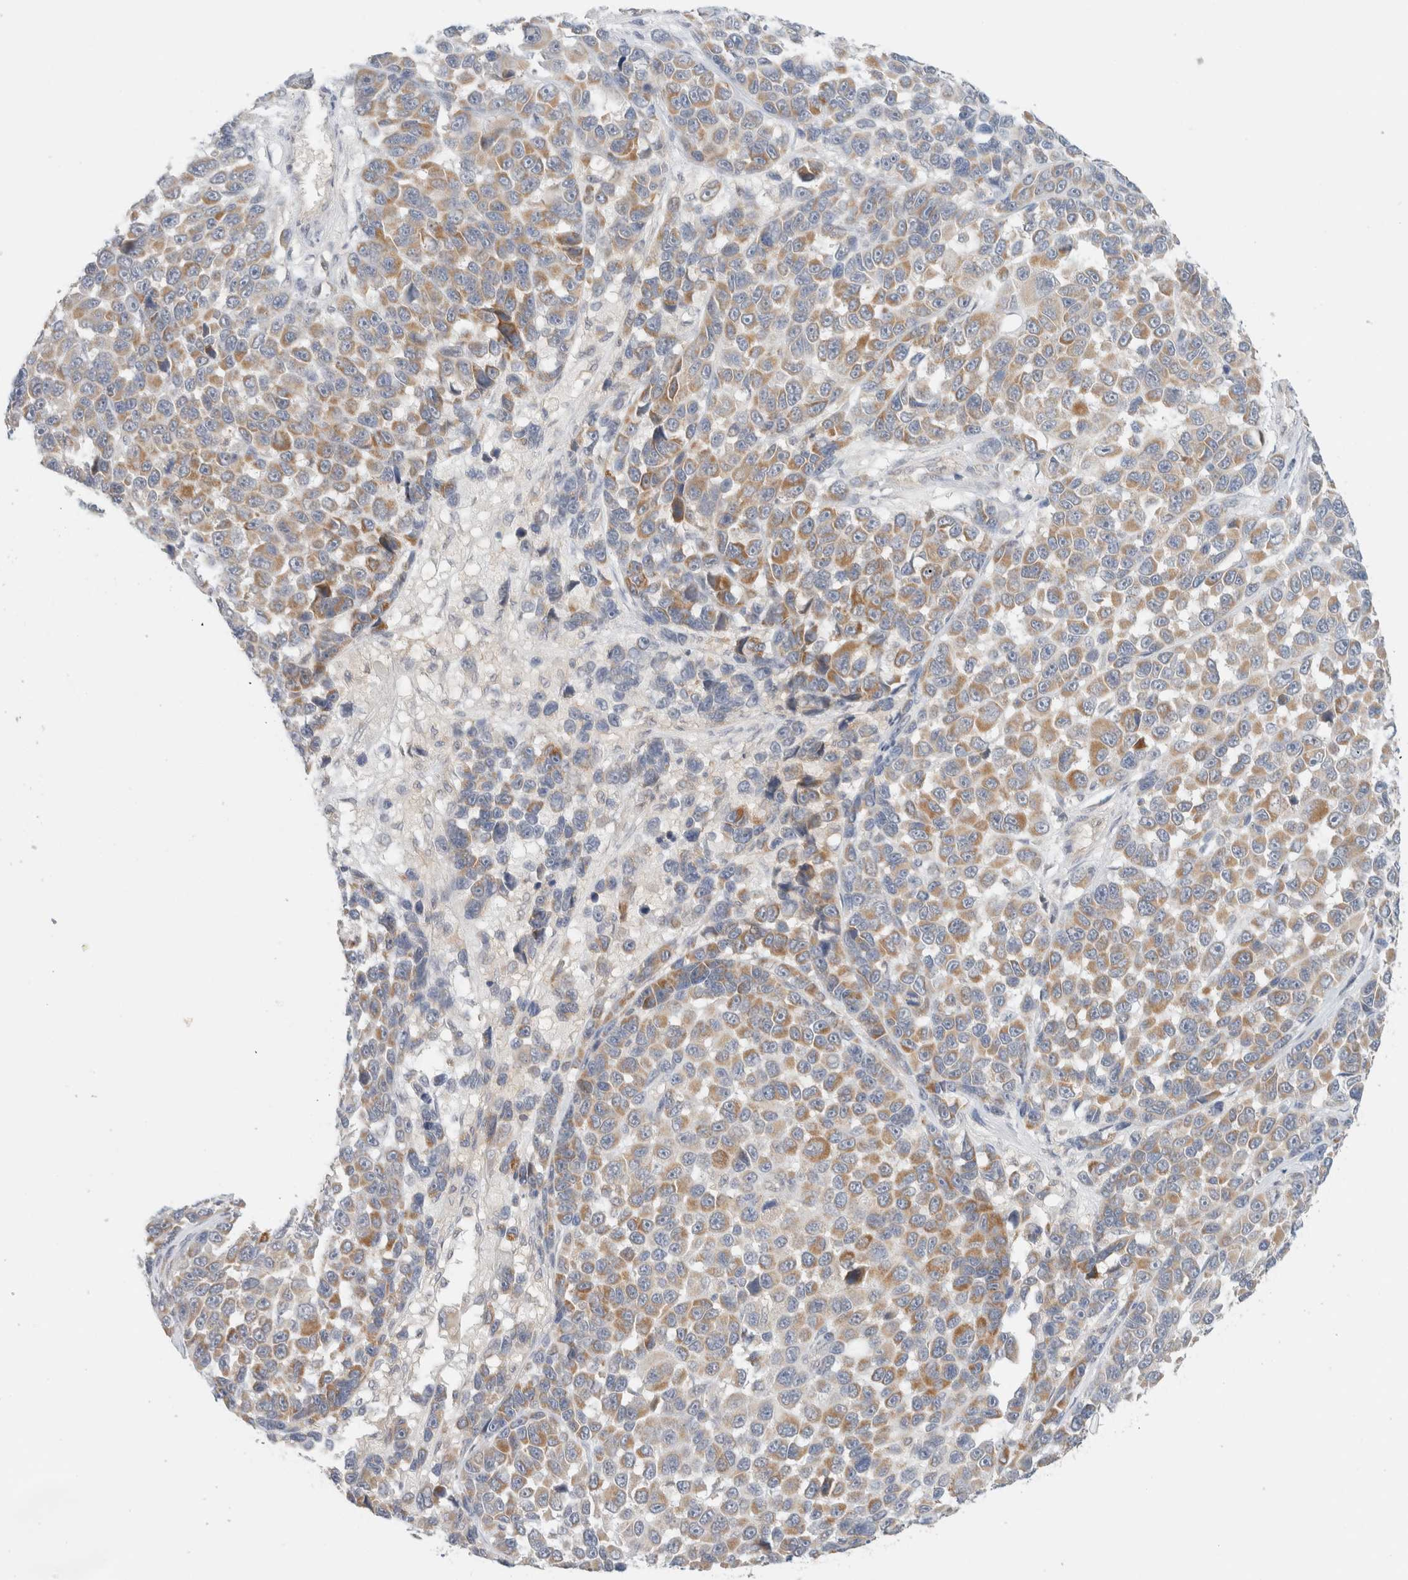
{"staining": {"intensity": "weak", "quantity": ">75%", "location": "cytoplasmic/membranous"}, "tissue": "melanoma", "cell_type": "Tumor cells", "image_type": "cancer", "snomed": [{"axis": "morphology", "description": "Malignant melanoma, NOS"}, {"axis": "topography", "description": "Skin"}], "caption": "A photomicrograph of melanoma stained for a protein demonstrates weak cytoplasmic/membranous brown staining in tumor cells.", "gene": "MRM3", "patient": {"sex": "male", "age": 53}}